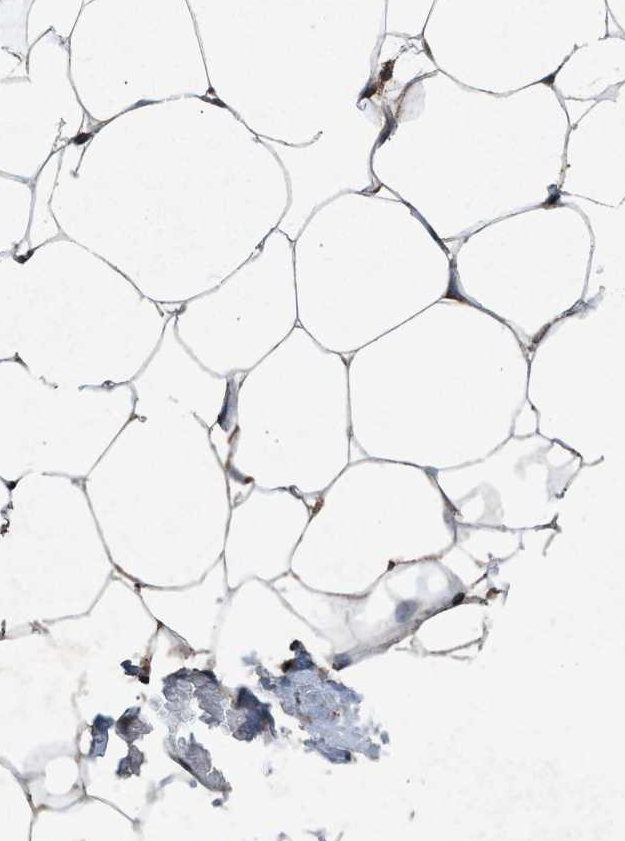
{"staining": {"intensity": "weak", "quantity": ">75%", "location": "cytoplasmic/membranous"}, "tissue": "adipose tissue", "cell_type": "Adipocytes", "image_type": "normal", "snomed": [{"axis": "morphology", "description": "Normal tissue, NOS"}, {"axis": "topography", "description": "Breast"}, {"axis": "topography", "description": "Adipose tissue"}], "caption": "Protein staining of unremarkable adipose tissue exhibits weak cytoplasmic/membranous positivity in approximately >75% of adipocytes. (Stains: DAB (3,3'-diaminobenzidine) in brown, nuclei in blue, Microscopy: brightfield microscopy at high magnification).", "gene": "CALR", "patient": {"sex": "female", "age": 25}}